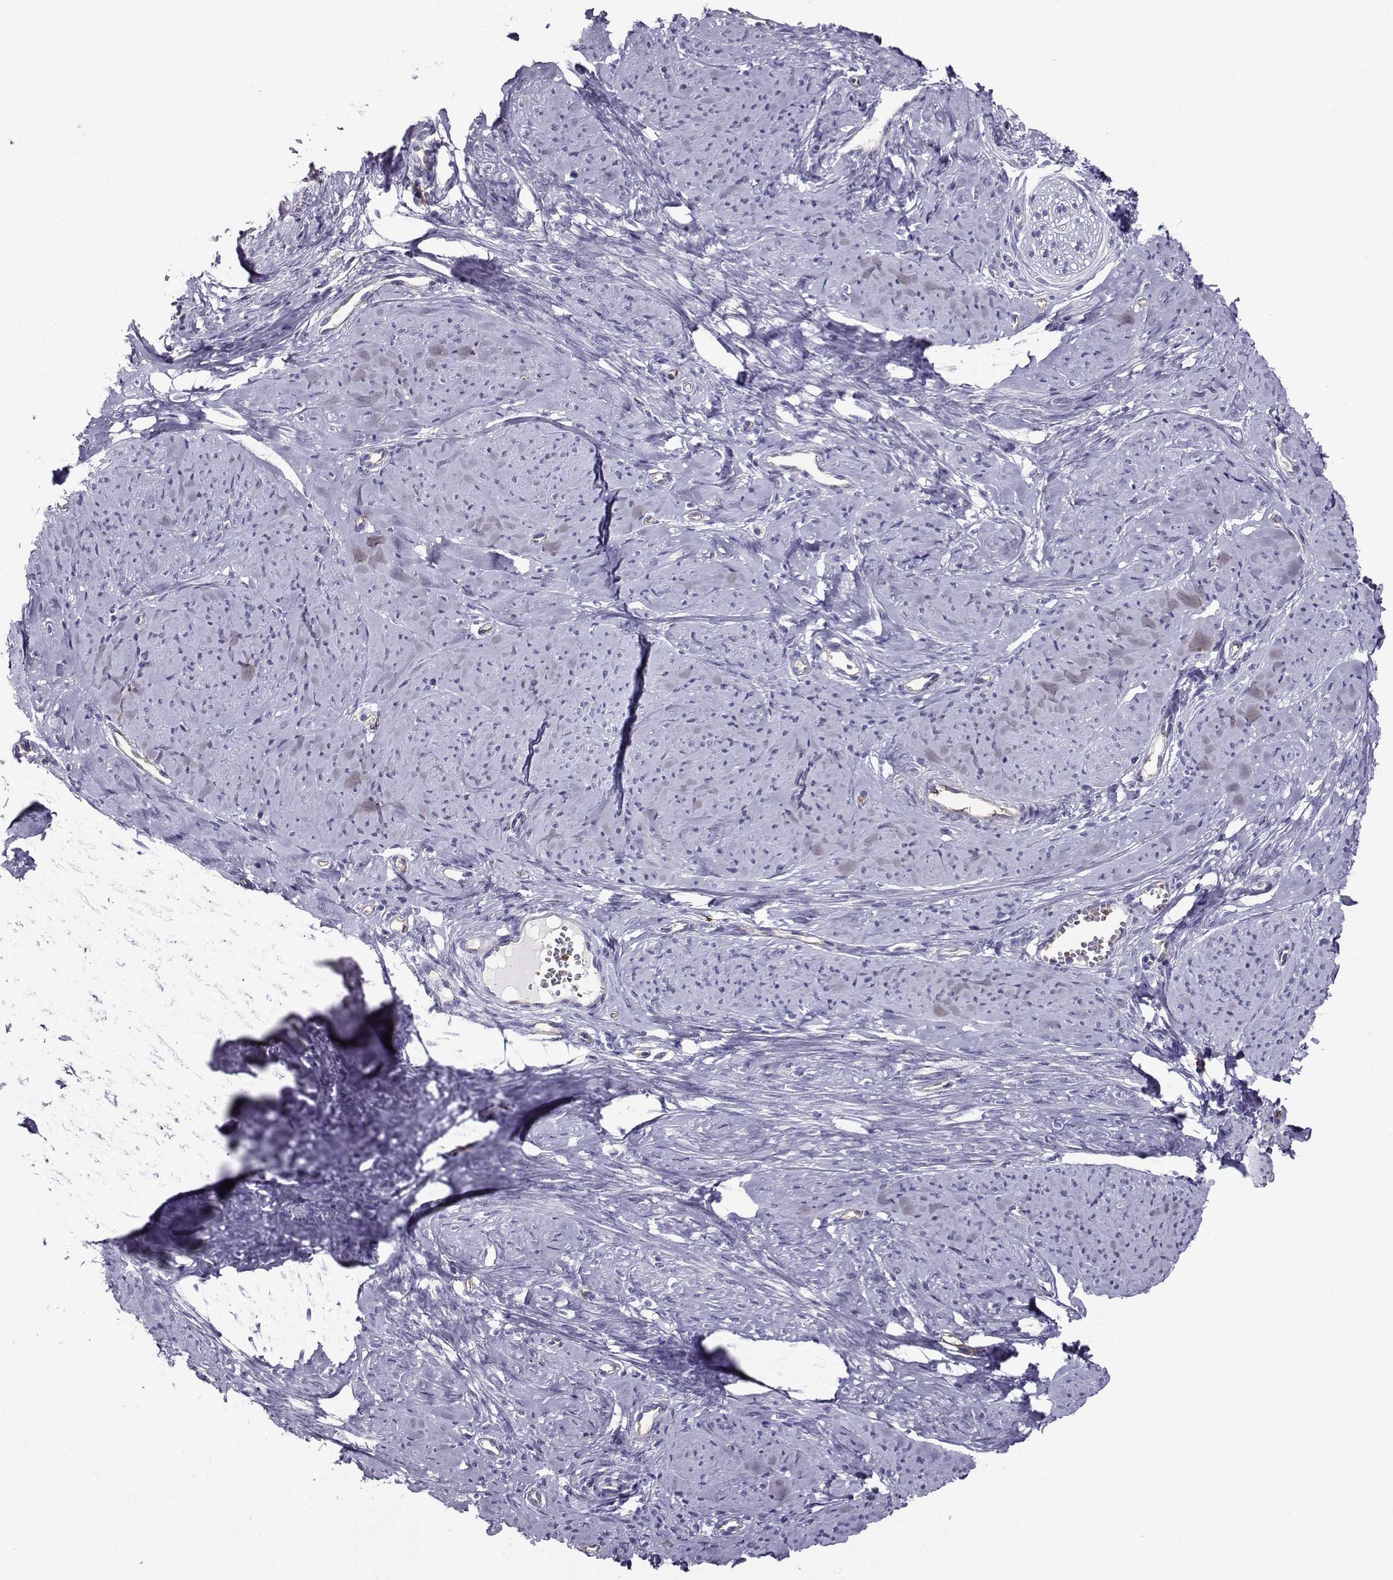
{"staining": {"intensity": "negative", "quantity": "none", "location": "none"}, "tissue": "smooth muscle", "cell_type": "Smooth muscle cells", "image_type": "normal", "snomed": [{"axis": "morphology", "description": "Normal tissue, NOS"}, {"axis": "topography", "description": "Smooth muscle"}], "caption": "Immunohistochemistry (IHC) of normal smooth muscle displays no expression in smooth muscle cells. Brightfield microscopy of immunohistochemistry stained with DAB (brown) and hematoxylin (blue), captured at high magnification.", "gene": "CLUL1", "patient": {"sex": "female", "age": 48}}